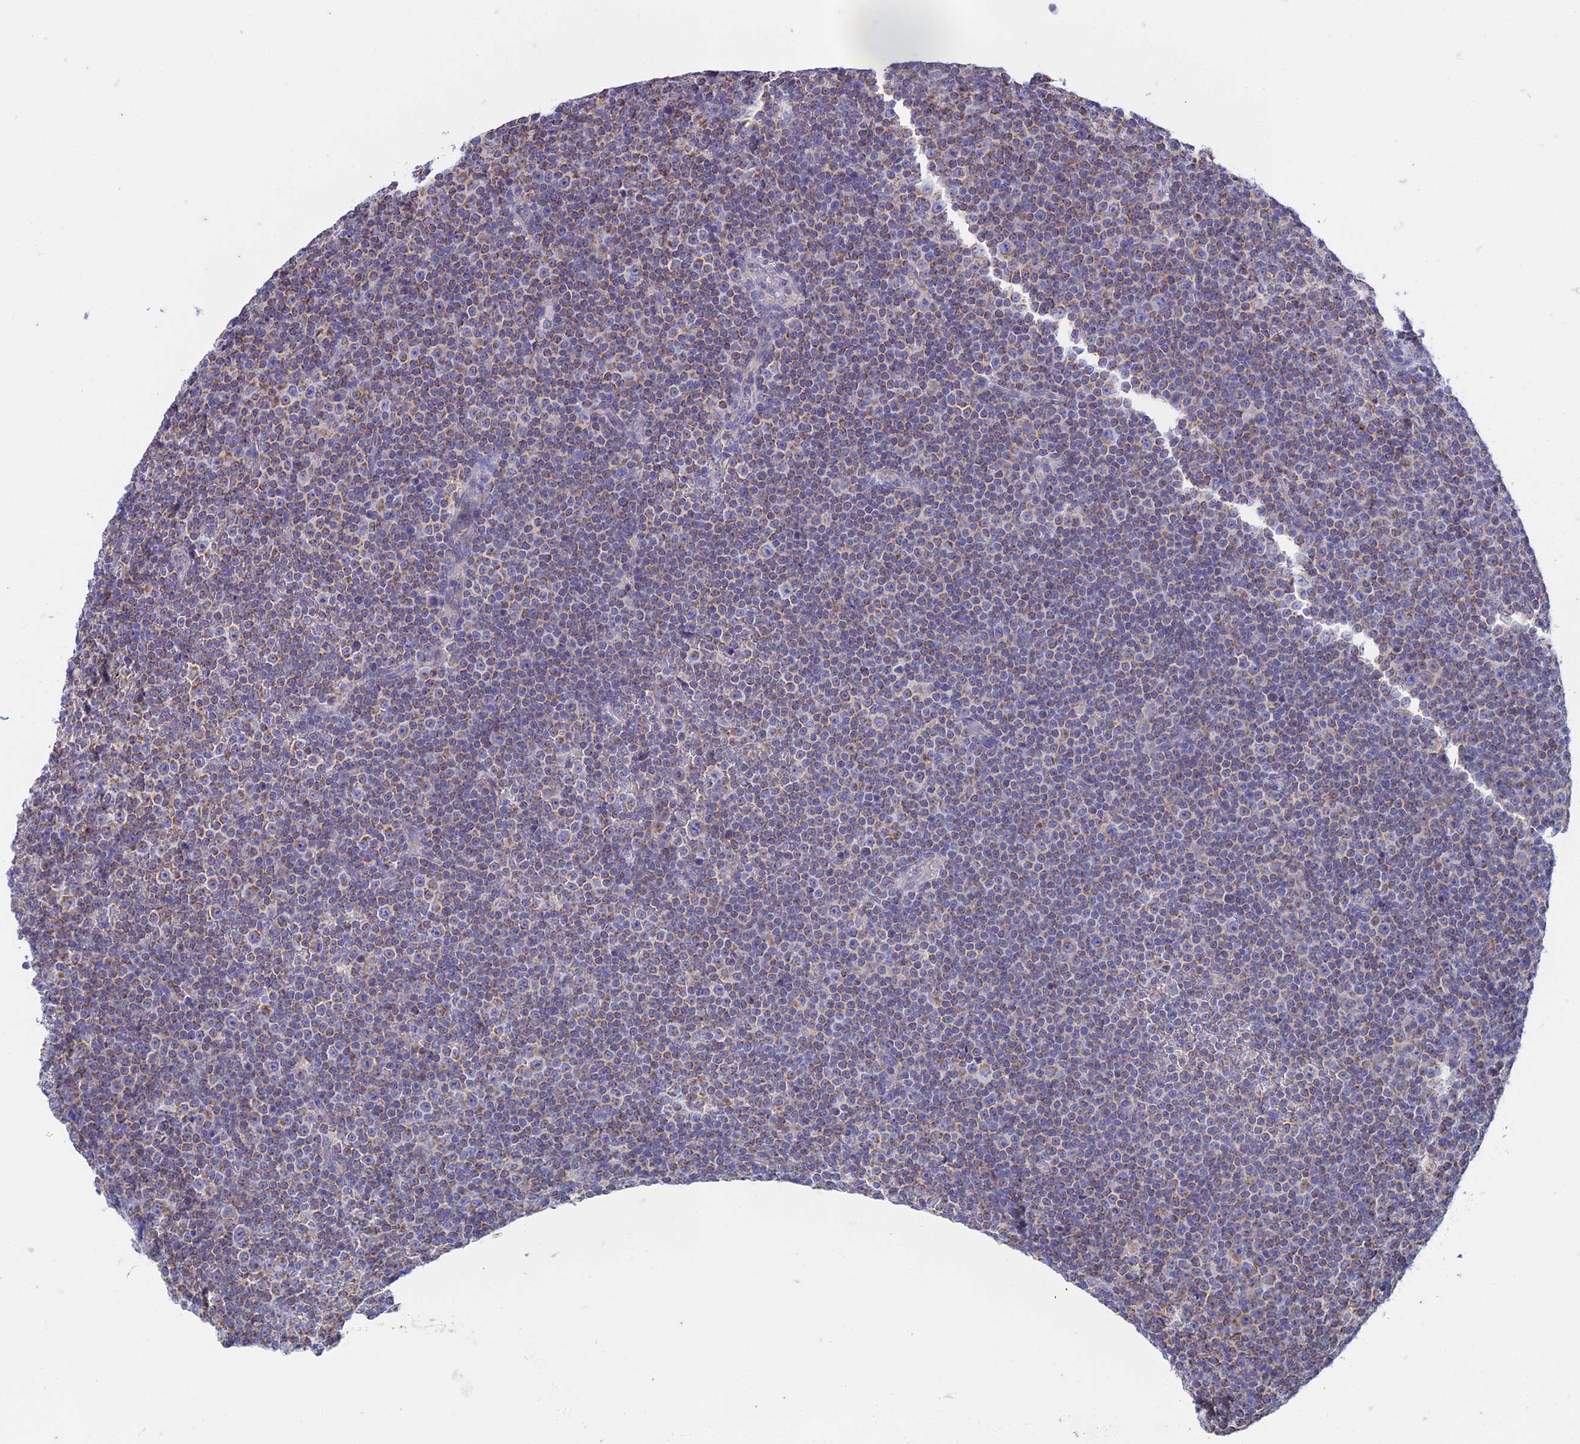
{"staining": {"intensity": "moderate", "quantity": "<25%", "location": "cytoplasmic/membranous"}, "tissue": "lymphoma", "cell_type": "Tumor cells", "image_type": "cancer", "snomed": [{"axis": "morphology", "description": "Malignant lymphoma, non-Hodgkin's type, Low grade"}, {"axis": "topography", "description": "Lymph node"}], "caption": "Immunohistochemical staining of low-grade malignant lymphoma, non-Hodgkin's type exhibits moderate cytoplasmic/membranous protein positivity in approximately <25% of tumor cells.", "gene": "ZNF181", "patient": {"sex": "female", "age": 67}}